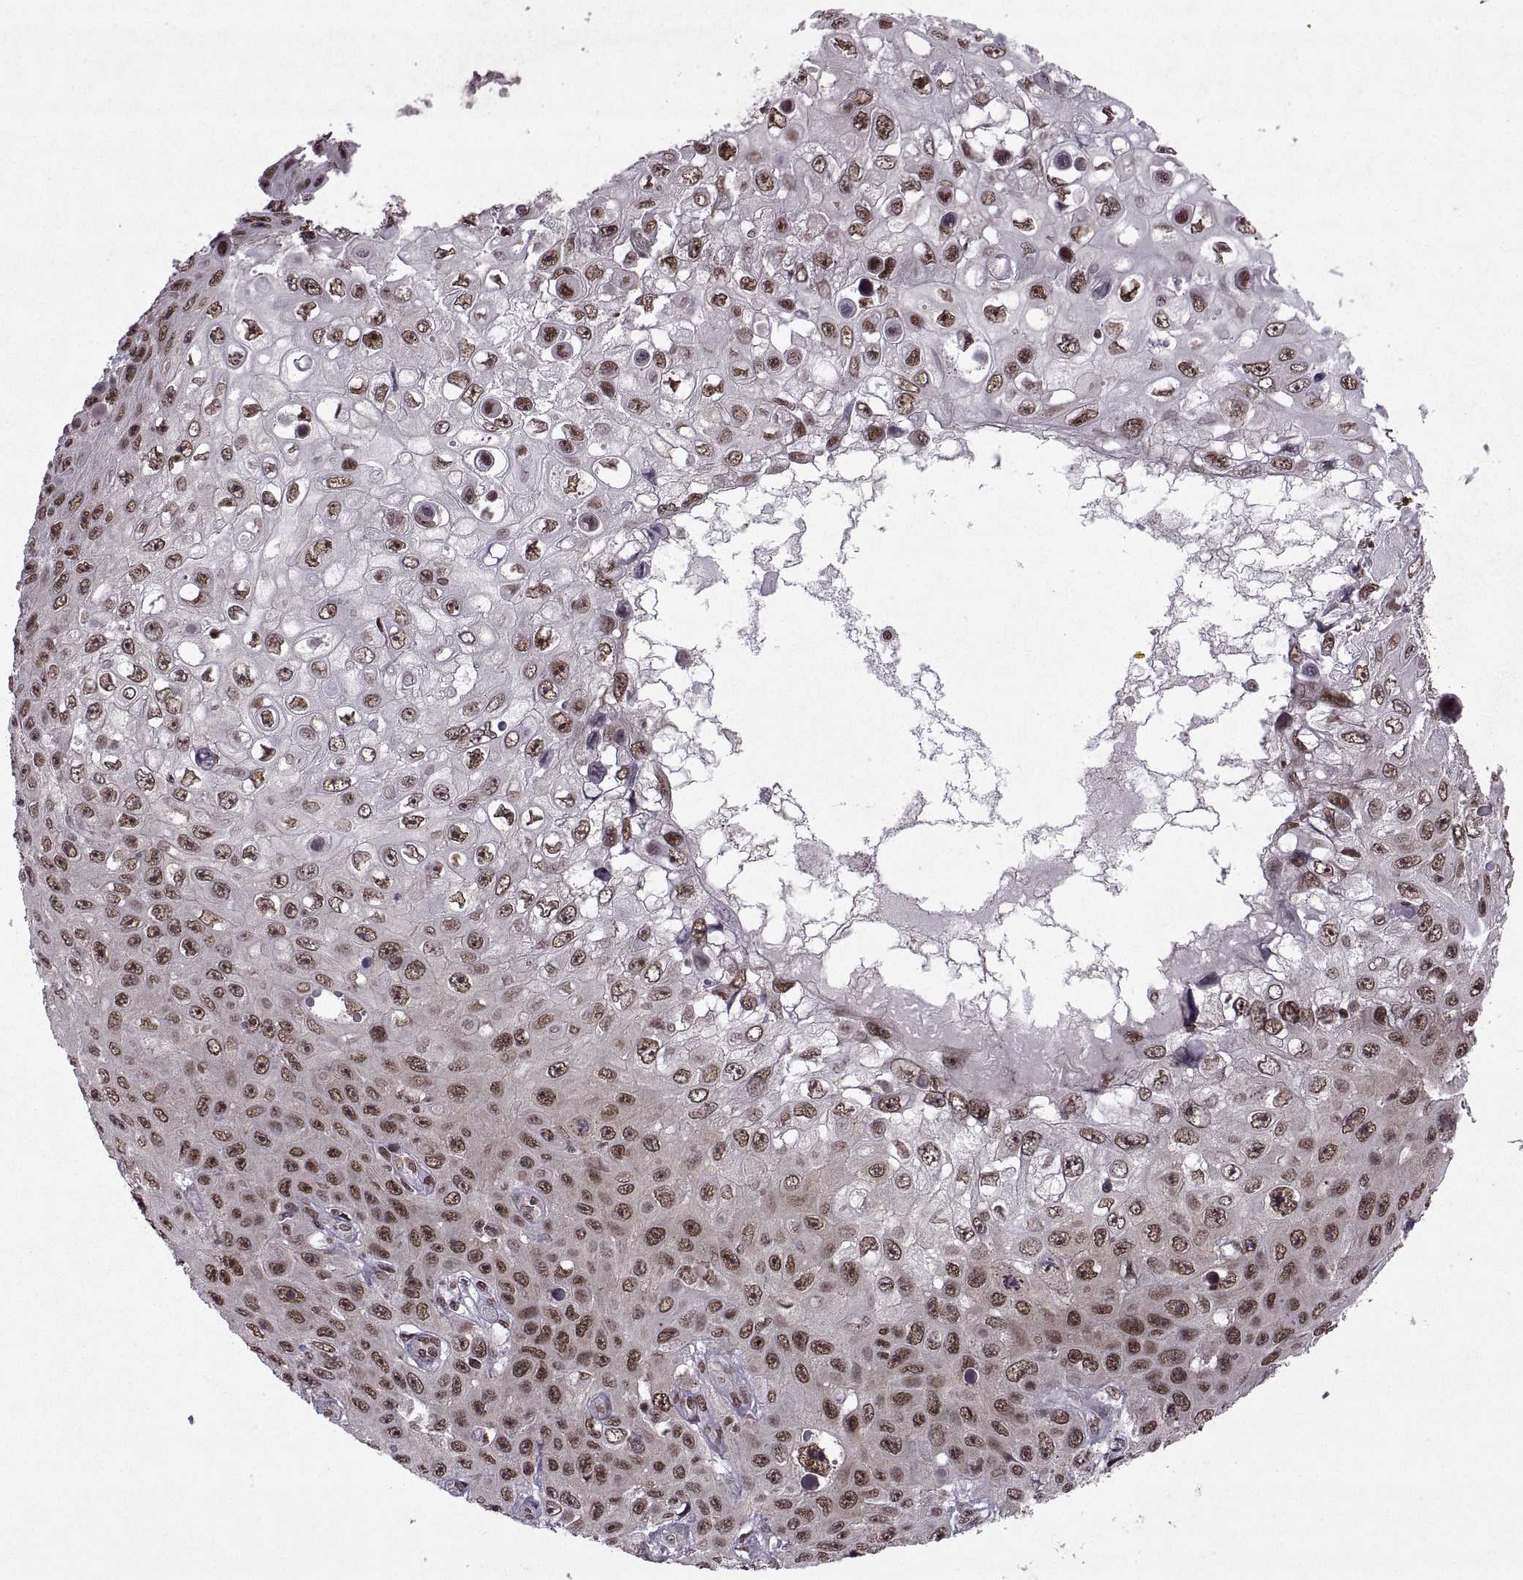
{"staining": {"intensity": "strong", "quantity": ">75%", "location": "nuclear"}, "tissue": "skin cancer", "cell_type": "Tumor cells", "image_type": "cancer", "snomed": [{"axis": "morphology", "description": "Squamous cell carcinoma, NOS"}, {"axis": "topography", "description": "Skin"}], "caption": "Protein analysis of skin squamous cell carcinoma tissue displays strong nuclear expression in about >75% of tumor cells.", "gene": "MT1E", "patient": {"sex": "male", "age": 82}}